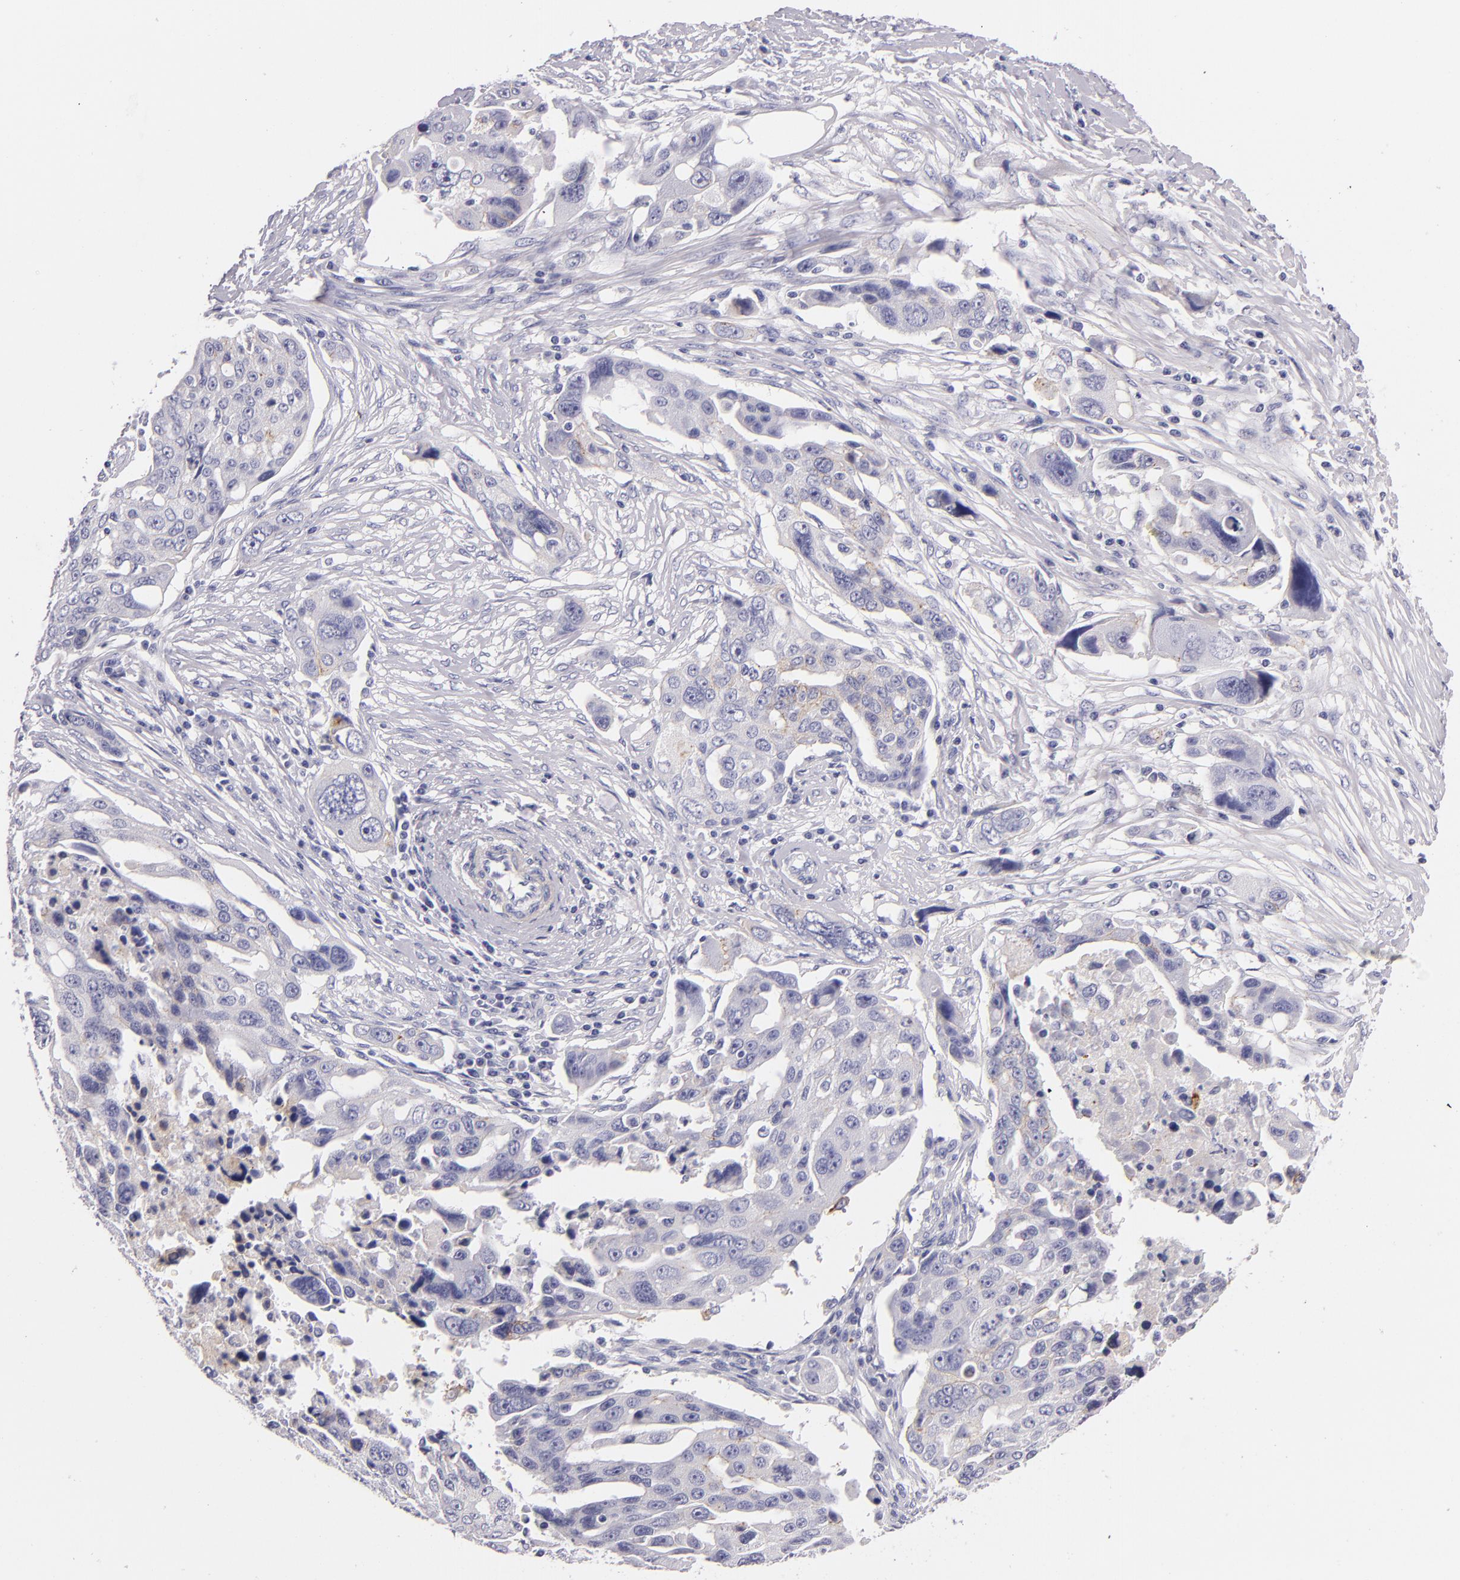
{"staining": {"intensity": "weak", "quantity": "<25%", "location": "cytoplasmic/membranous"}, "tissue": "ovarian cancer", "cell_type": "Tumor cells", "image_type": "cancer", "snomed": [{"axis": "morphology", "description": "Carcinoma, endometroid"}, {"axis": "topography", "description": "Ovary"}], "caption": "A high-resolution histopathology image shows immunohistochemistry (IHC) staining of ovarian cancer, which displays no significant staining in tumor cells. (Immunohistochemistry (ihc), brightfield microscopy, high magnification).", "gene": "CDH3", "patient": {"sex": "female", "age": 75}}